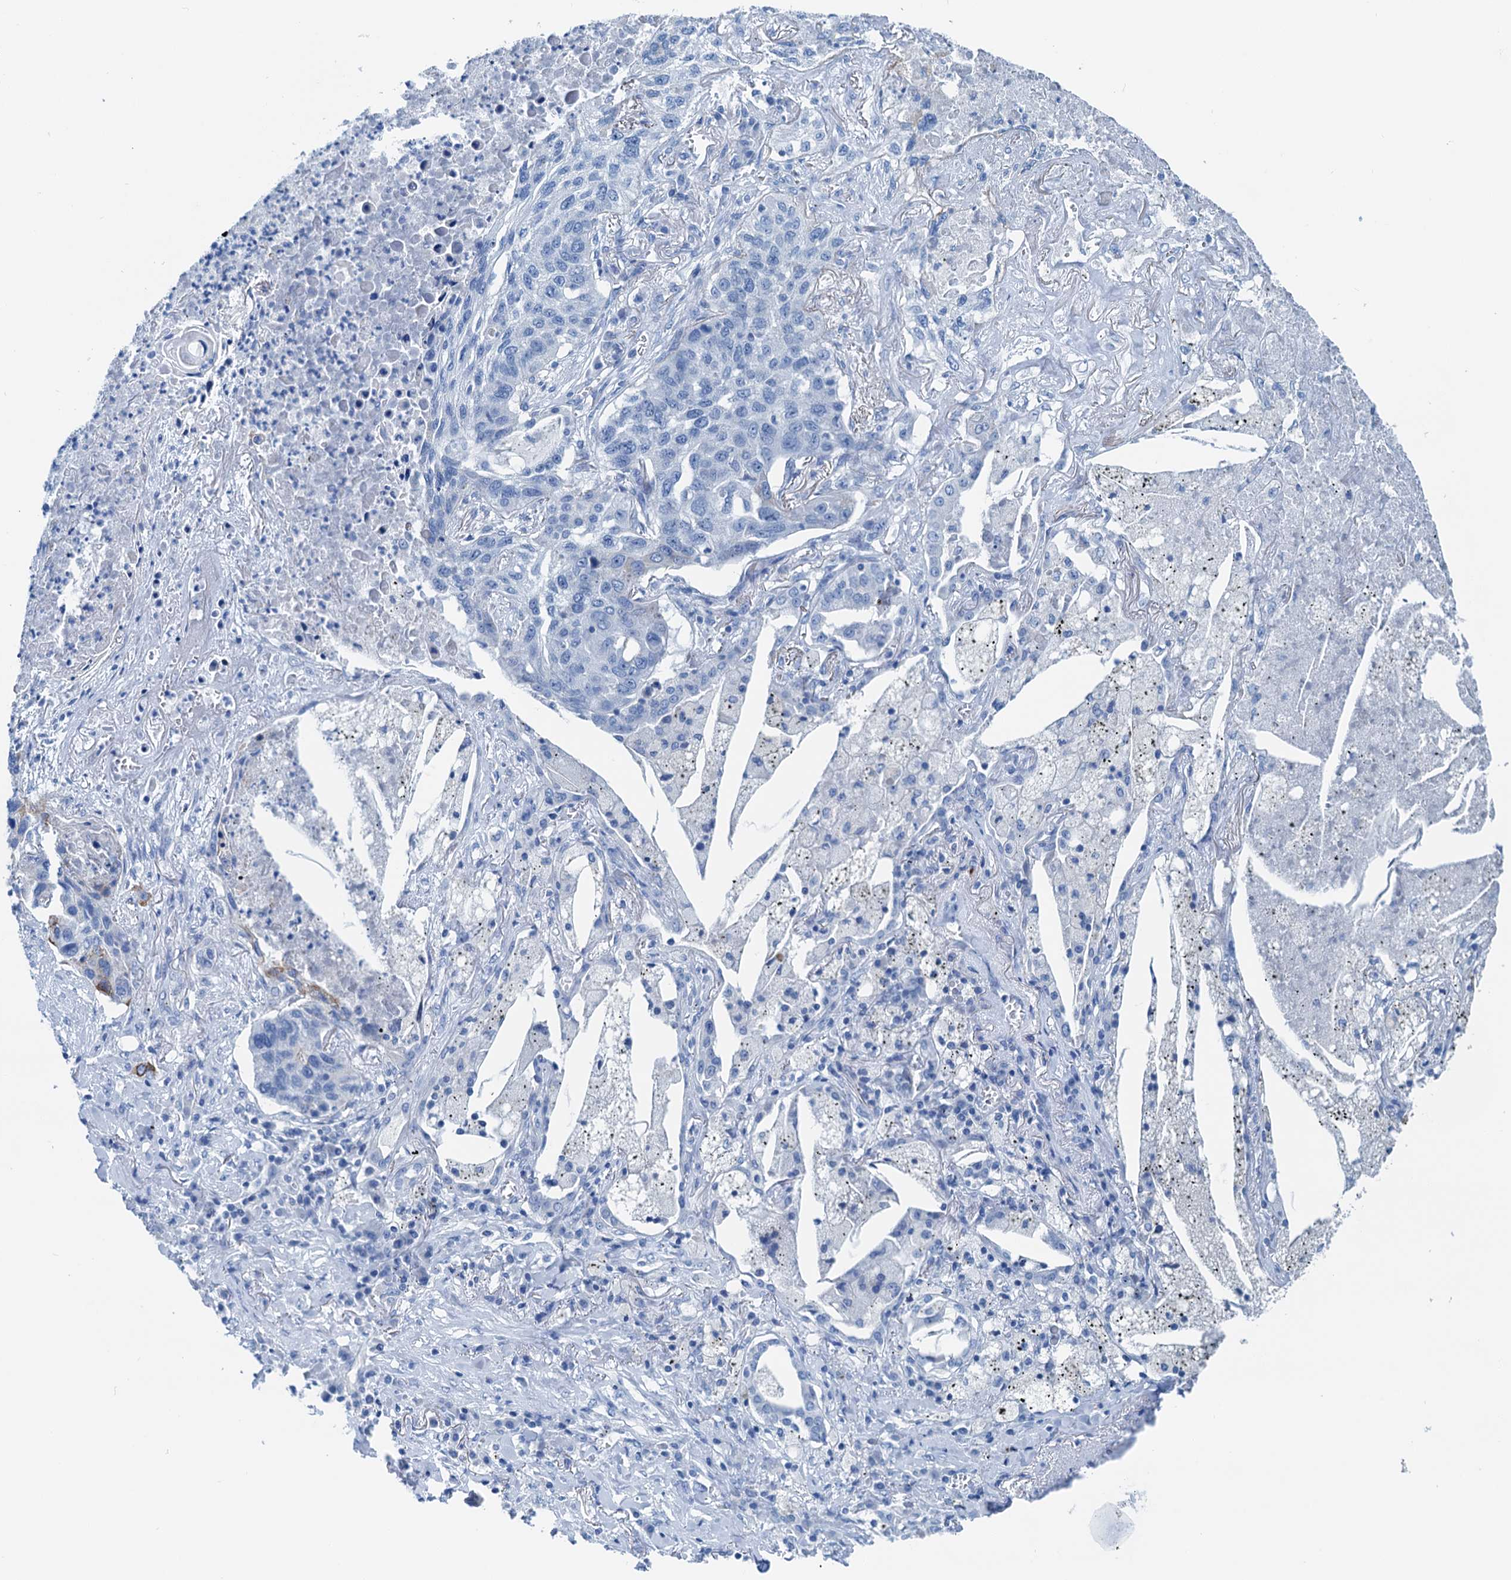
{"staining": {"intensity": "moderate", "quantity": "<25%", "location": "cytoplasmic/membranous"}, "tissue": "lung cancer", "cell_type": "Tumor cells", "image_type": "cancer", "snomed": [{"axis": "morphology", "description": "Squamous cell carcinoma, NOS"}, {"axis": "topography", "description": "Lung"}], "caption": "About <25% of tumor cells in squamous cell carcinoma (lung) demonstrate moderate cytoplasmic/membranous protein expression as visualized by brown immunohistochemical staining.", "gene": "KNDC1", "patient": {"sex": "female", "age": 63}}